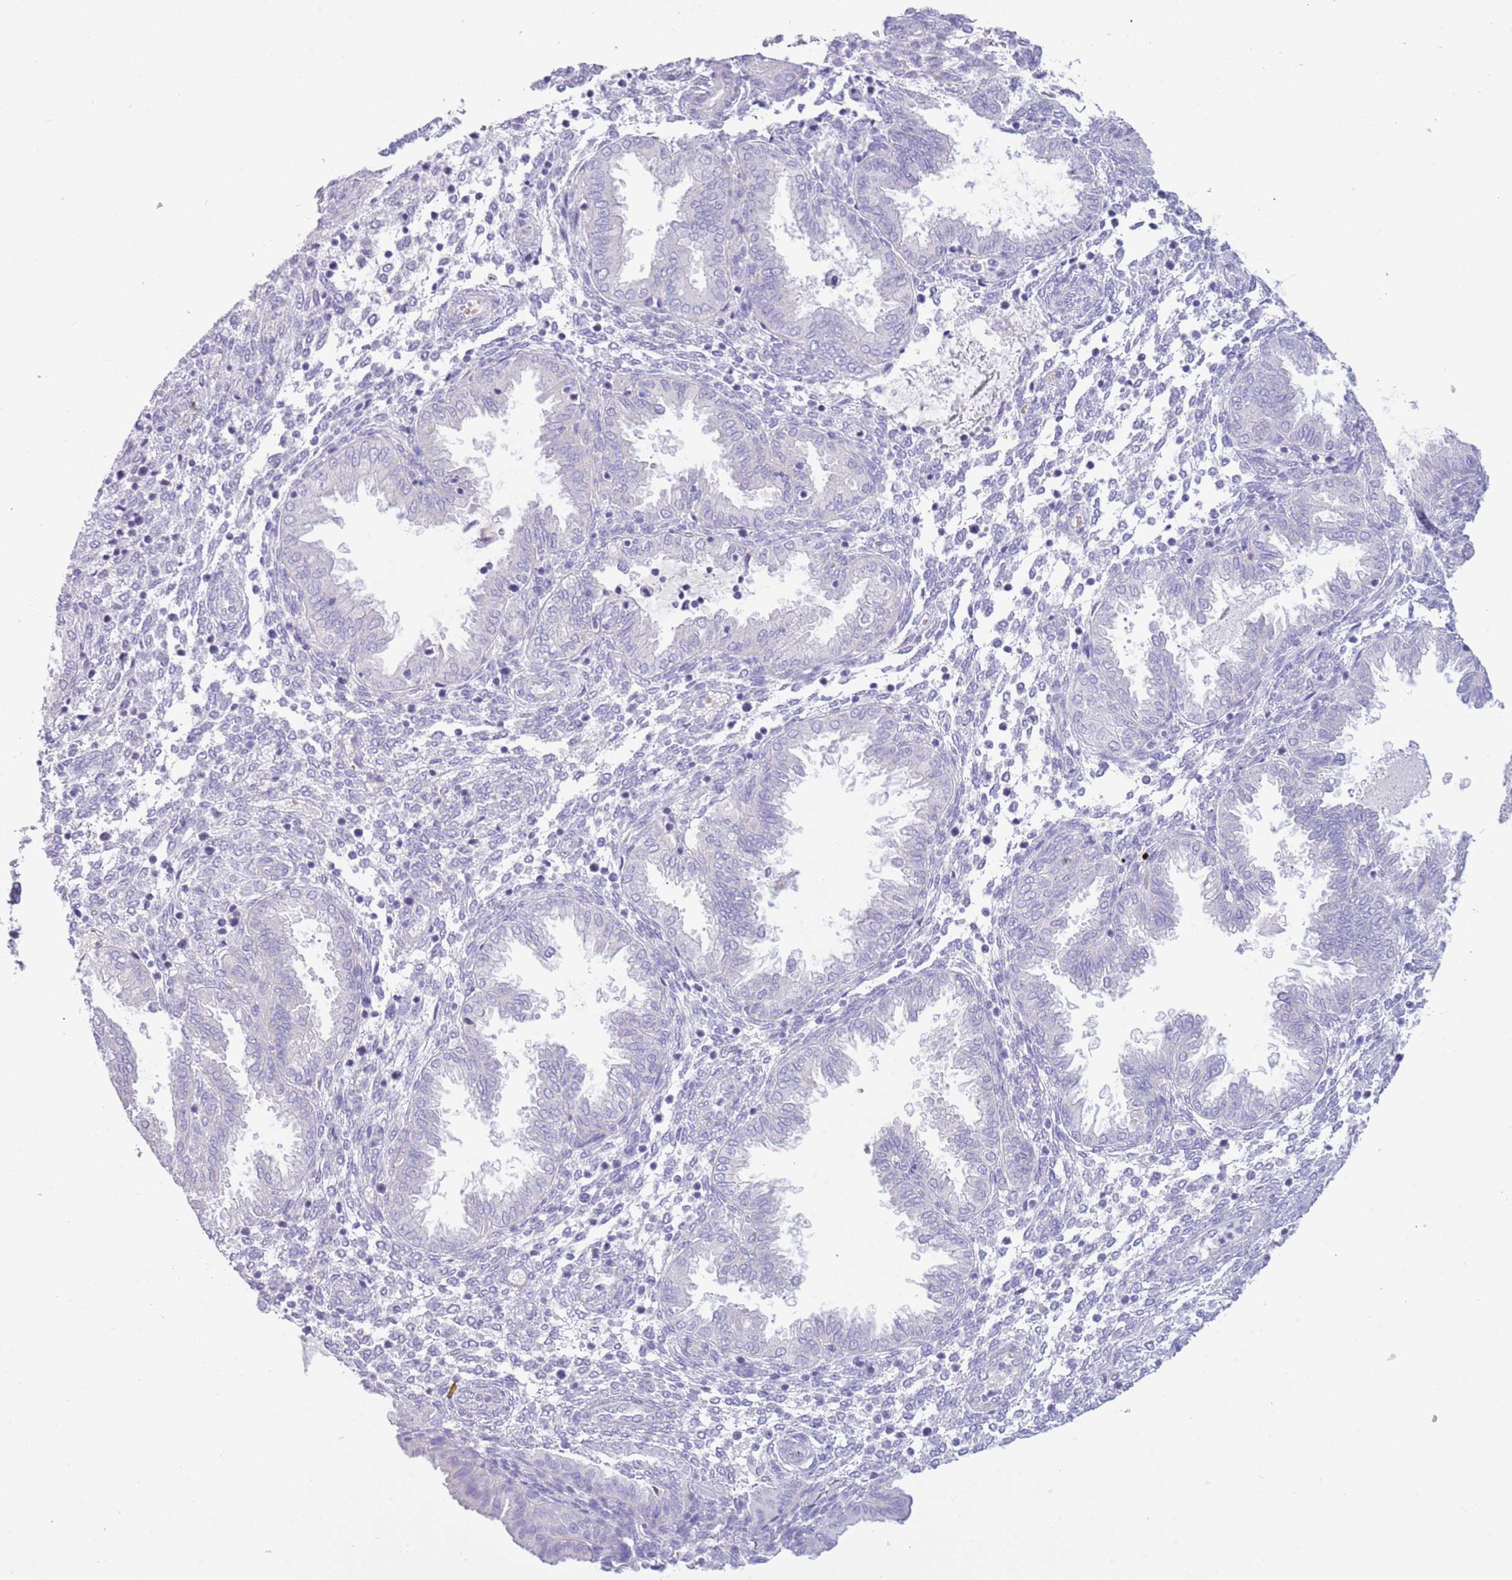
{"staining": {"intensity": "negative", "quantity": "none", "location": "none"}, "tissue": "endometrium", "cell_type": "Cells in endometrial stroma", "image_type": "normal", "snomed": [{"axis": "morphology", "description": "Normal tissue, NOS"}, {"axis": "topography", "description": "Endometrium"}], "caption": "Micrograph shows no significant protein positivity in cells in endometrial stroma of benign endometrium.", "gene": "ACR", "patient": {"sex": "female", "age": 33}}